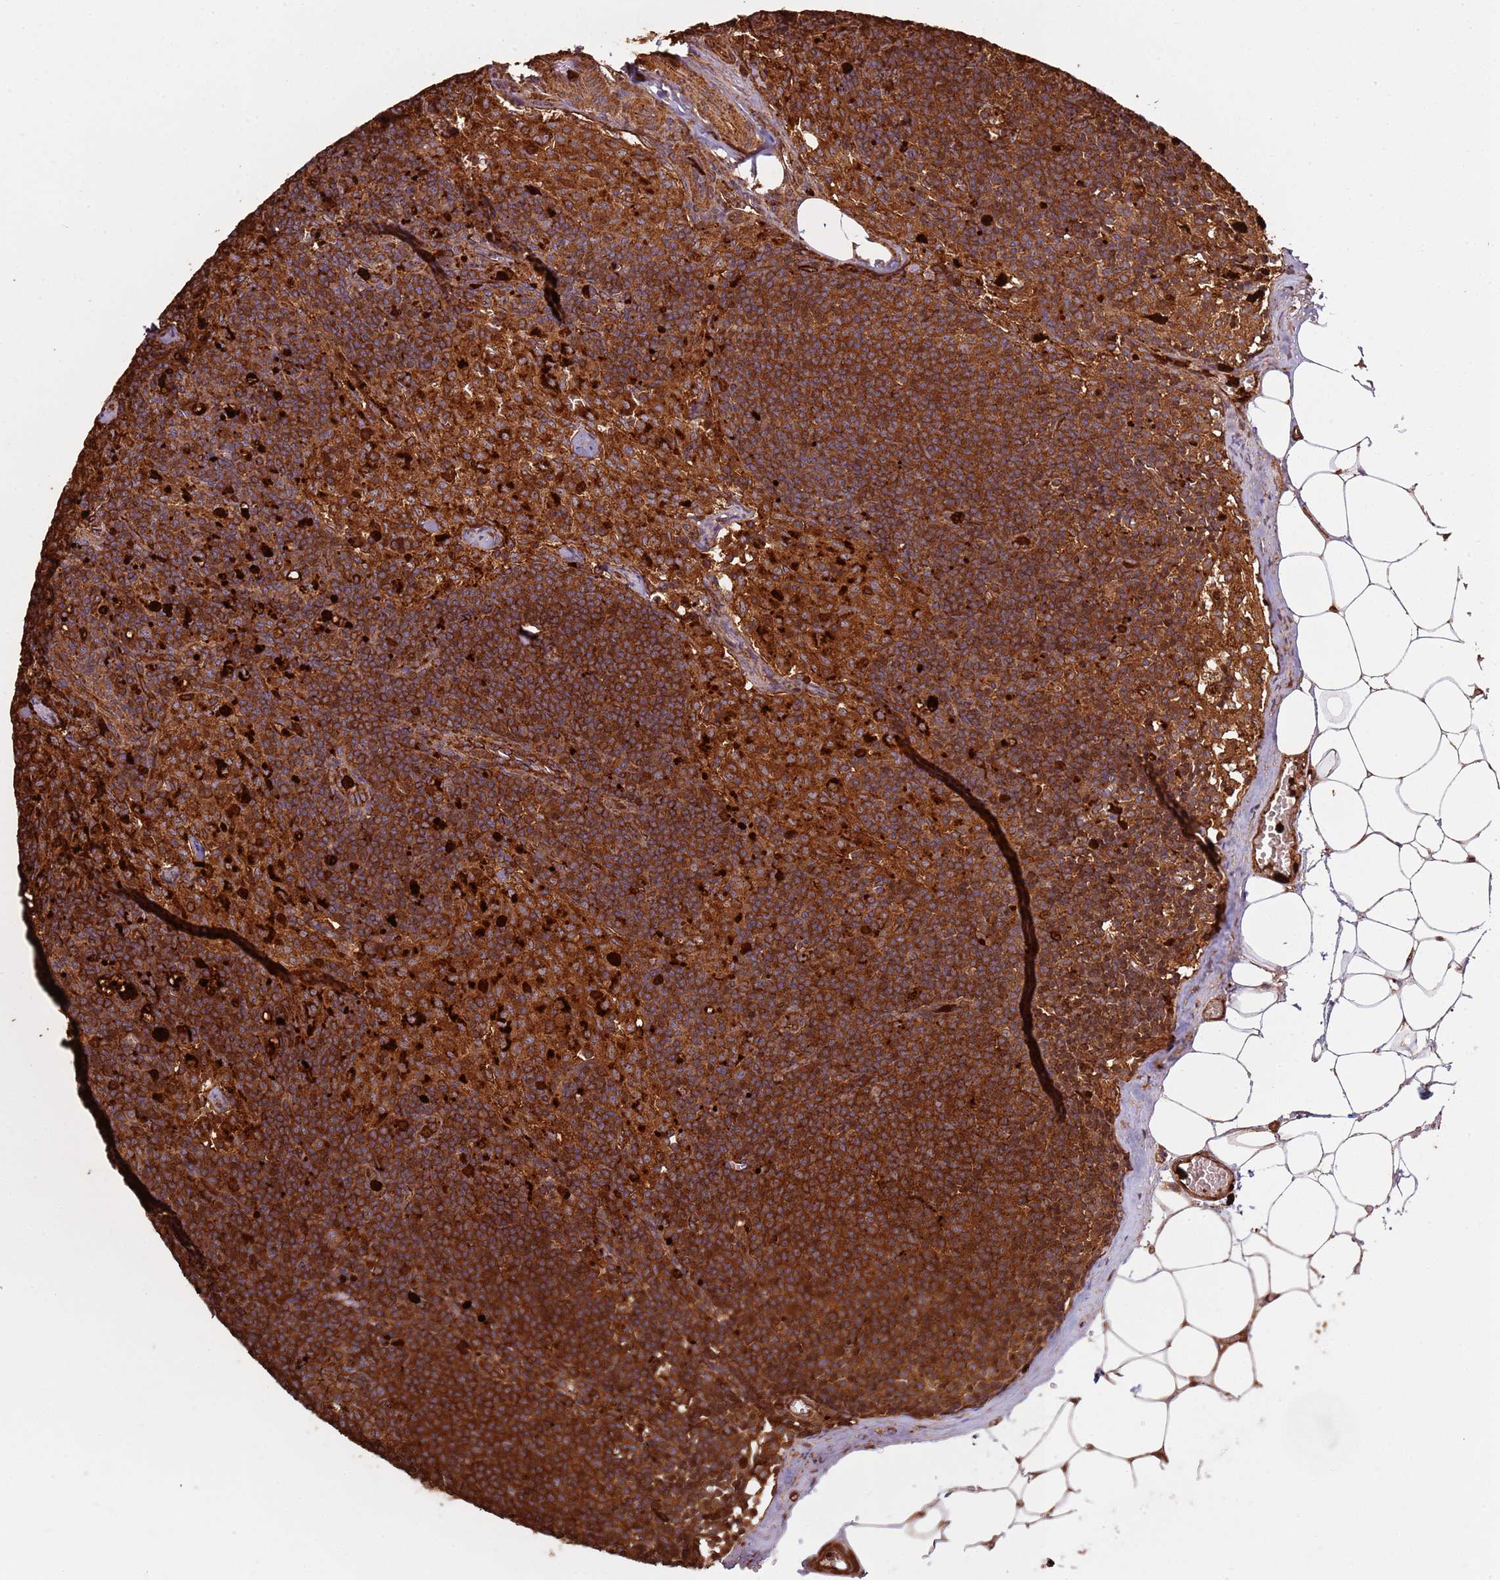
{"staining": {"intensity": "strong", "quantity": ">75%", "location": "cytoplasmic/membranous"}, "tissue": "lymph node", "cell_type": "Germinal center cells", "image_type": "normal", "snomed": [{"axis": "morphology", "description": "Normal tissue, NOS"}, {"axis": "topography", "description": "Lymph node"}], "caption": "A high amount of strong cytoplasmic/membranous positivity is seen in about >75% of germinal center cells in unremarkable lymph node. The staining was performed using DAB to visualize the protein expression in brown, while the nuclei were stained in blue with hematoxylin (Magnification: 20x).", "gene": "NDUFAF4", "patient": {"sex": "female", "age": 42}}